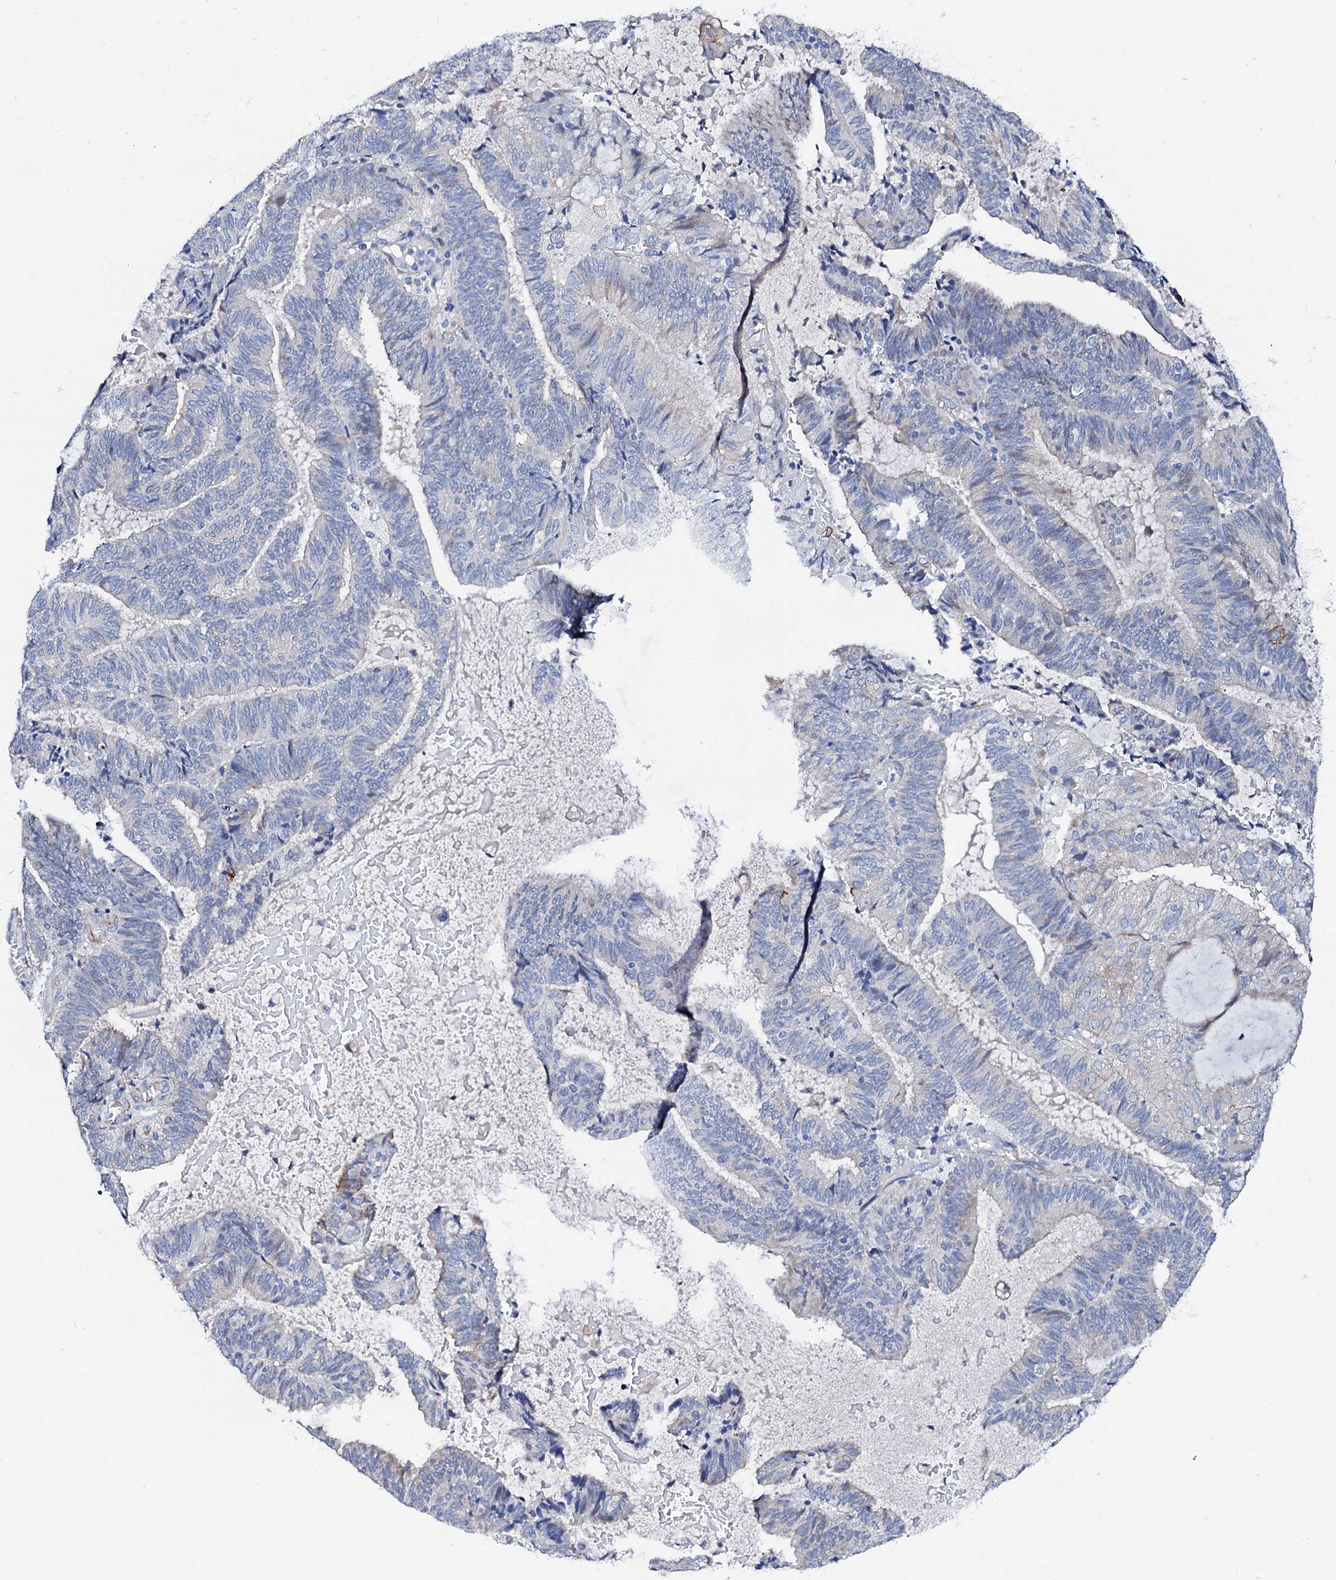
{"staining": {"intensity": "negative", "quantity": "none", "location": "none"}, "tissue": "endometrial cancer", "cell_type": "Tumor cells", "image_type": "cancer", "snomed": [{"axis": "morphology", "description": "Adenocarcinoma, NOS"}, {"axis": "topography", "description": "Endometrium"}], "caption": "A high-resolution image shows immunohistochemistry staining of endometrial cancer, which demonstrates no significant staining in tumor cells.", "gene": "TRDN", "patient": {"sex": "female", "age": 81}}